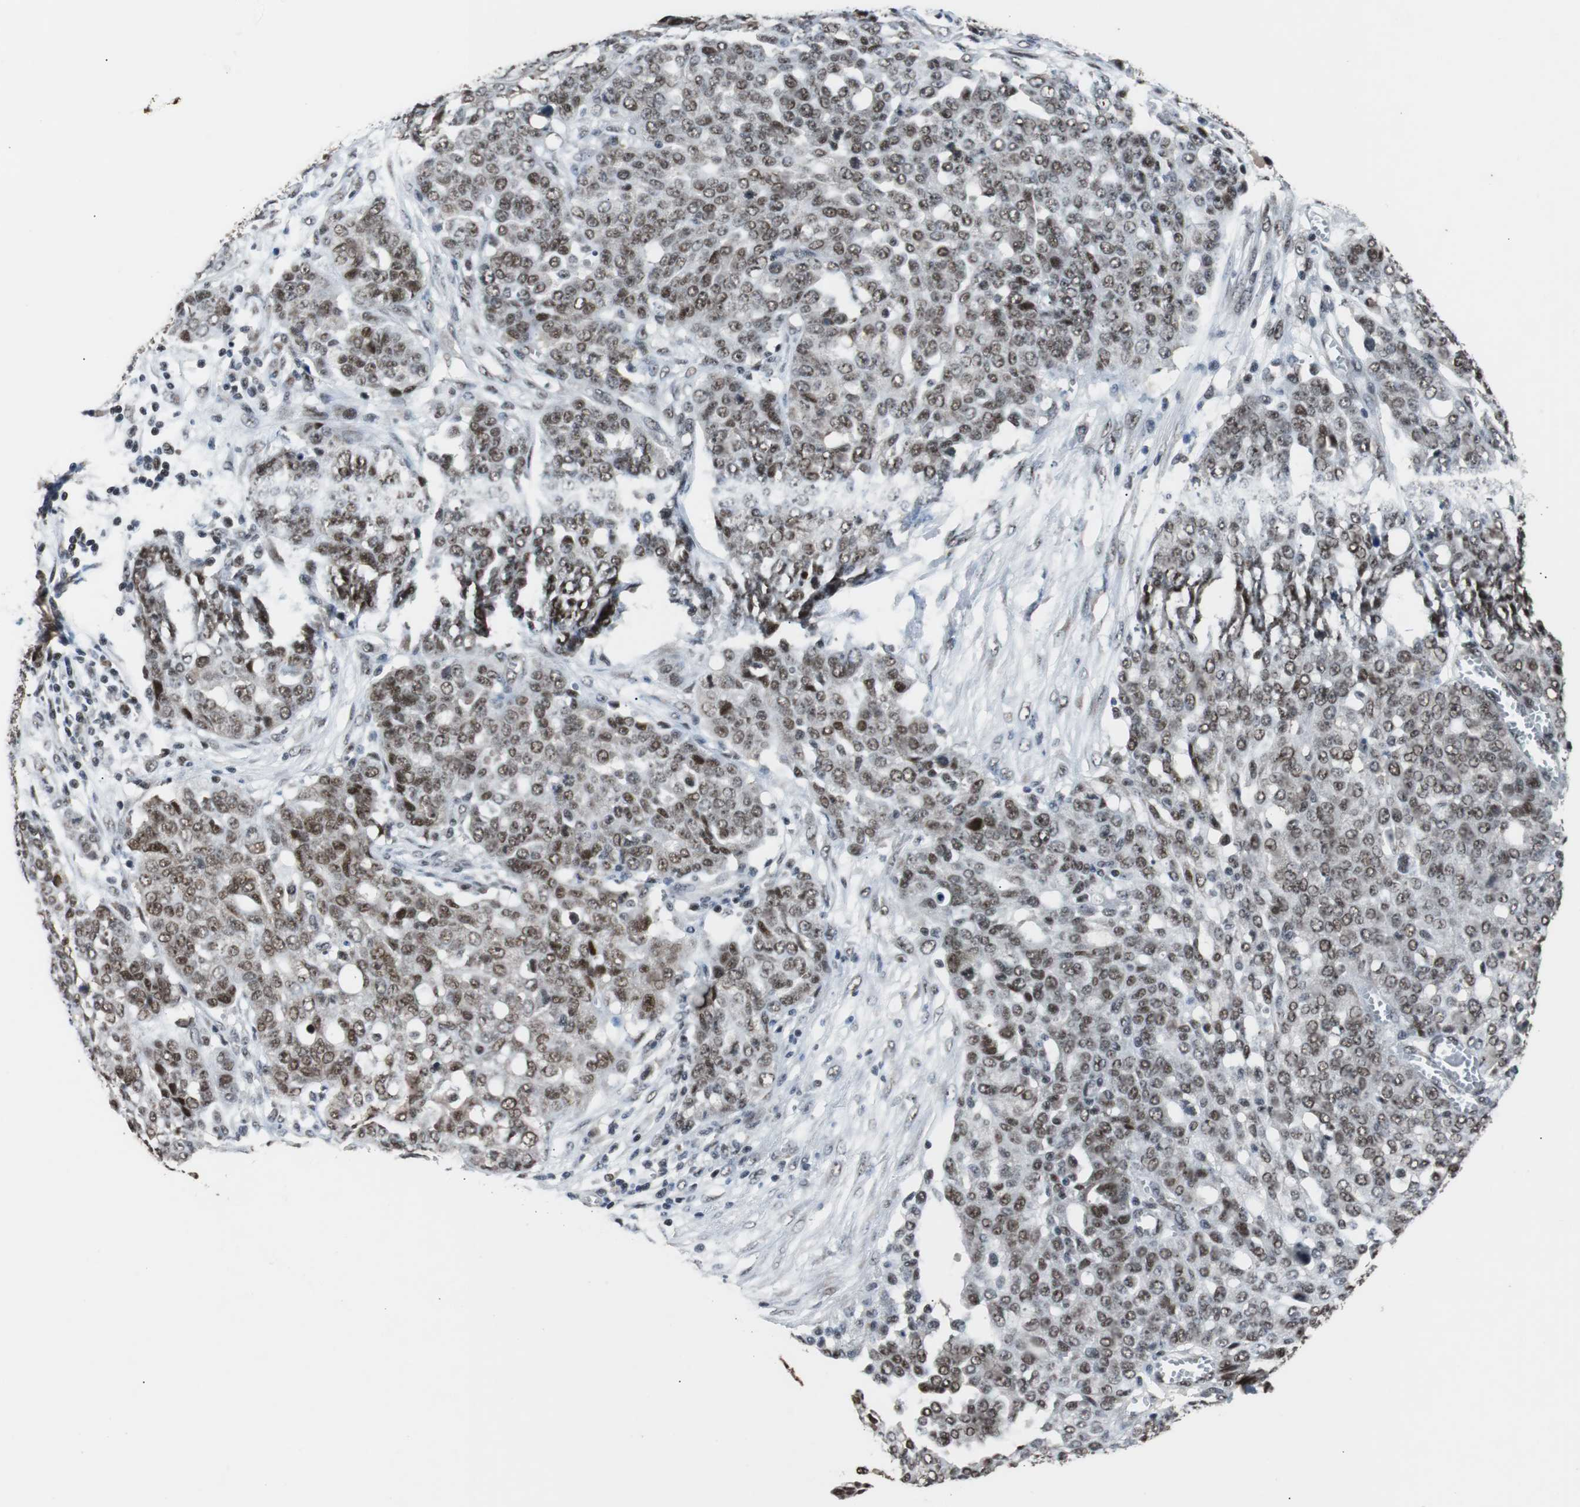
{"staining": {"intensity": "moderate", "quantity": "25%-75%", "location": "nuclear"}, "tissue": "ovarian cancer", "cell_type": "Tumor cells", "image_type": "cancer", "snomed": [{"axis": "morphology", "description": "Cystadenocarcinoma, serous, NOS"}, {"axis": "topography", "description": "Soft tissue"}, {"axis": "topography", "description": "Ovary"}], "caption": "Immunohistochemistry (IHC) micrograph of human ovarian cancer (serous cystadenocarcinoma) stained for a protein (brown), which displays medium levels of moderate nuclear staining in approximately 25%-75% of tumor cells.", "gene": "USP28", "patient": {"sex": "female", "age": 57}}